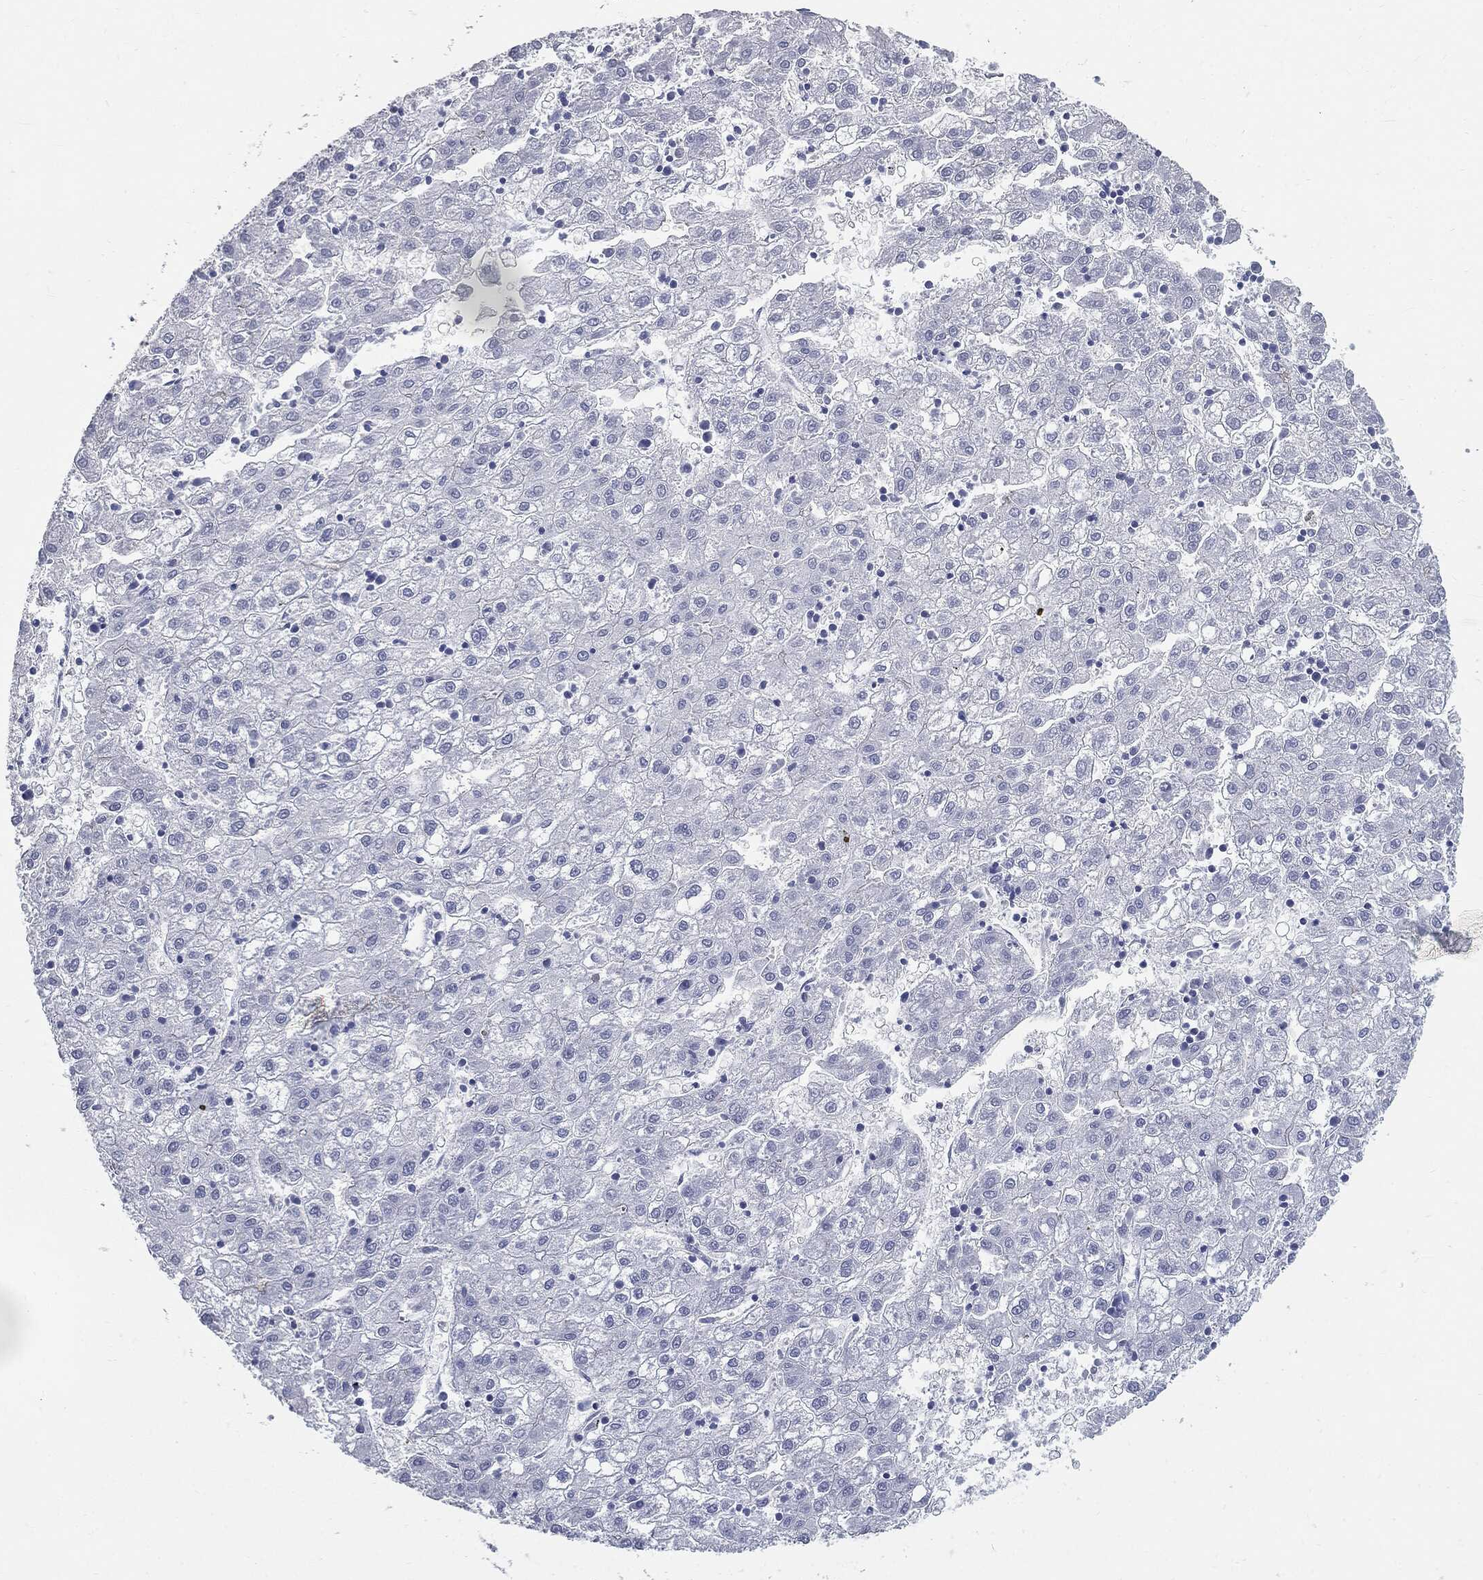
{"staining": {"intensity": "negative", "quantity": "none", "location": "none"}, "tissue": "liver cancer", "cell_type": "Tumor cells", "image_type": "cancer", "snomed": [{"axis": "morphology", "description": "Carcinoma, Hepatocellular, NOS"}, {"axis": "topography", "description": "Liver"}], "caption": "Tumor cells show no significant staining in liver cancer (hepatocellular carcinoma). Brightfield microscopy of IHC stained with DAB (brown) and hematoxylin (blue), captured at high magnification.", "gene": "CUZD1", "patient": {"sex": "male", "age": 72}}